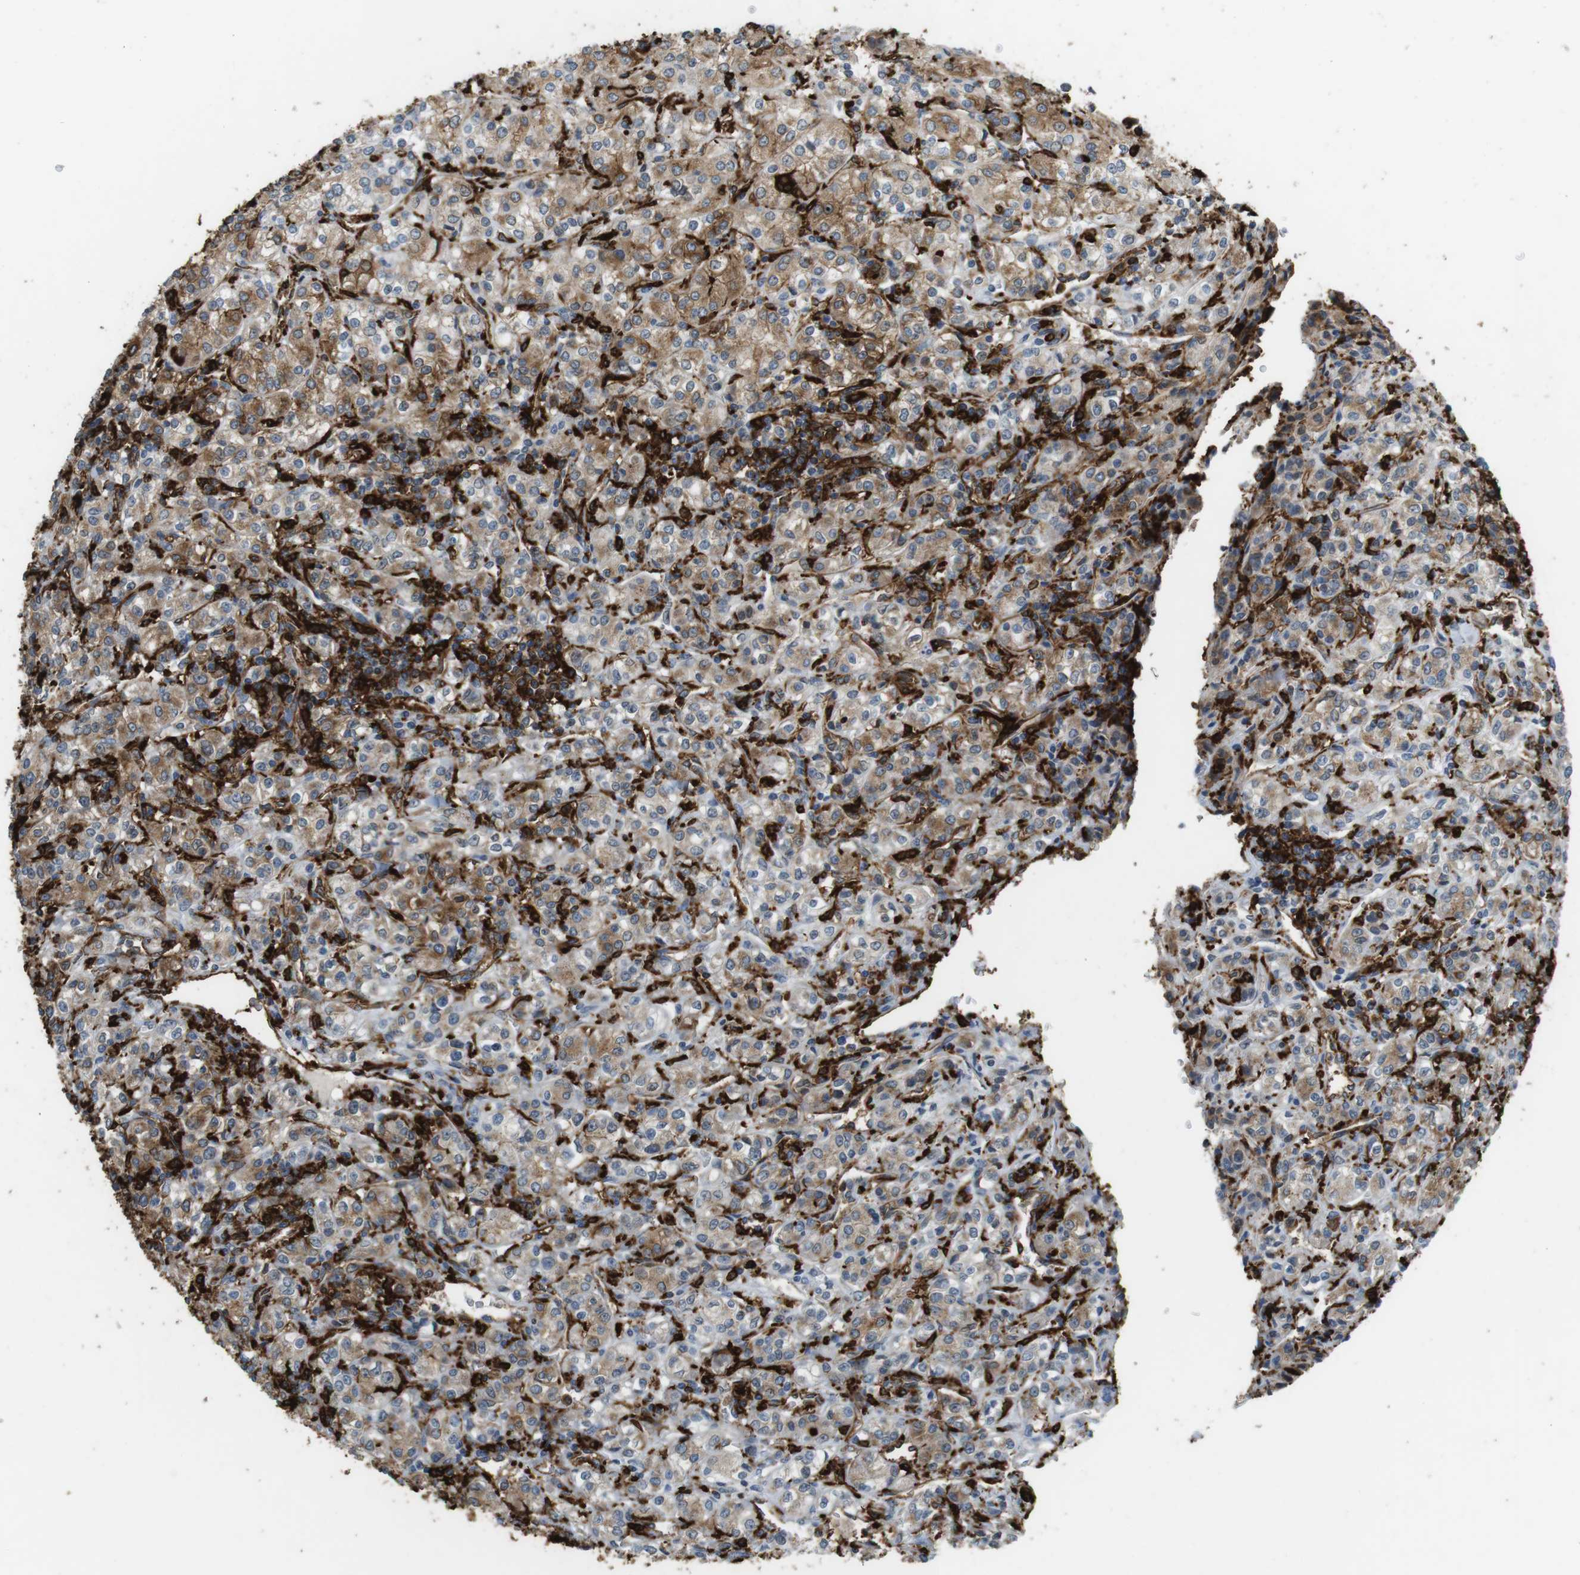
{"staining": {"intensity": "moderate", "quantity": "<25%", "location": "cytoplasmic/membranous"}, "tissue": "renal cancer", "cell_type": "Tumor cells", "image_type": "cancer", "snomed": [{"axis": "morphology", "description": "Adenocarcinoma, NOS"}, {"axis": "topography", "description": "Kidney"}], "caption": "Immunohistochemical staining of human renal cancer (adenocarcinoma) demonstrates low levels of moderate cytoplasmic/membranous protein staining in approximately <25% of tumor cells.", "gene": "HLA-DRA", "patient": {"sex": "male", "age": 77}}